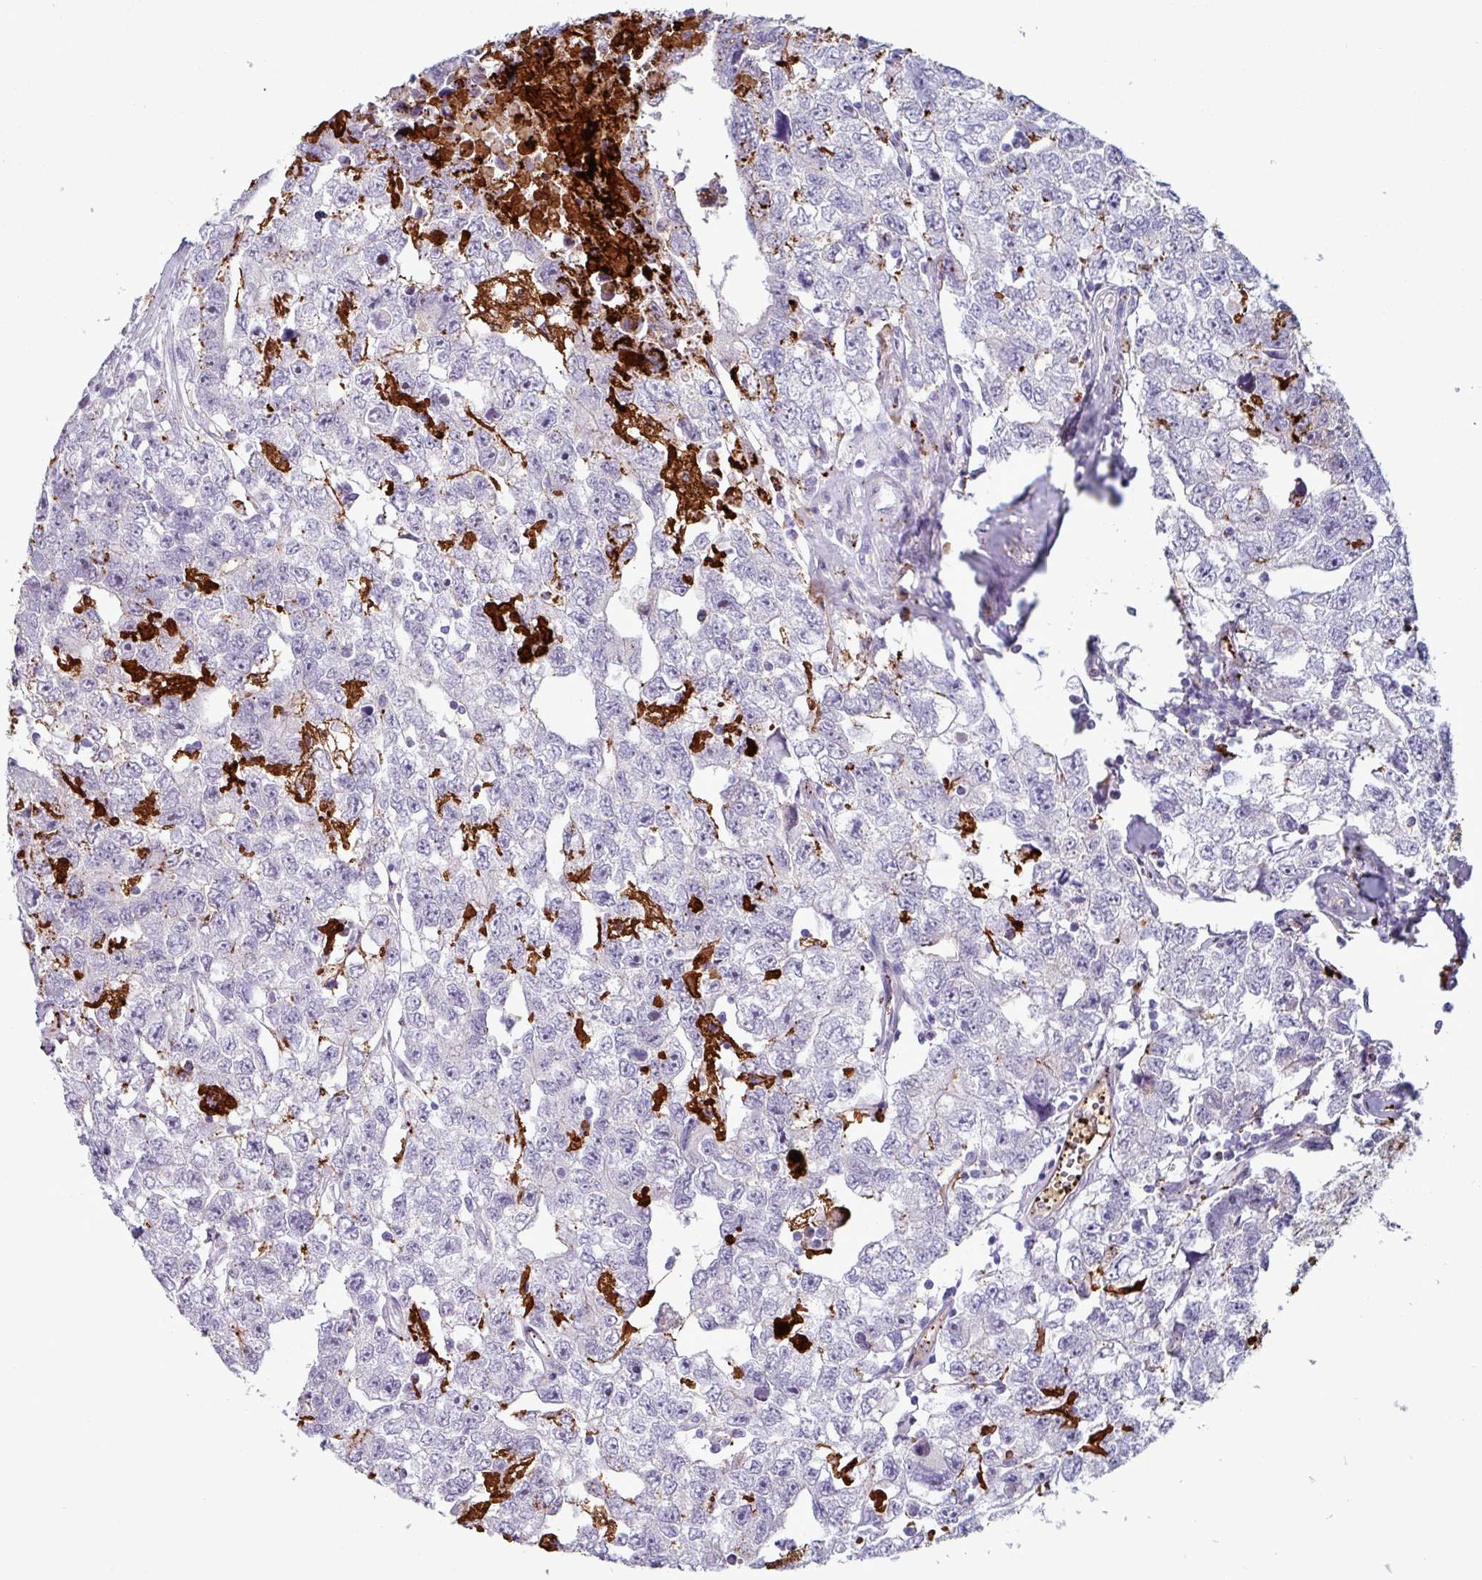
{"staining": {"intensity": "negative", "quantity": "none", "location": "none"}, "tissue": "testis cancer", "cell_type": "Tumor cells", "image_type": "cancer", "snomed": [{"axis": "morphology", "description": "Carcinoma, Embryonal, NOS"}, {"axis": "topography", "description": "Testis"}], "caption": "Testis cancer was stained to show a protein in brown. There is no significant positivity in tumor cells. The staining is performed using DAB brown chromogen with nuclei counter-stained in using hematoxylin.", "gene": "PLIN2", "patient": {"sex": "male", "age": 22}}